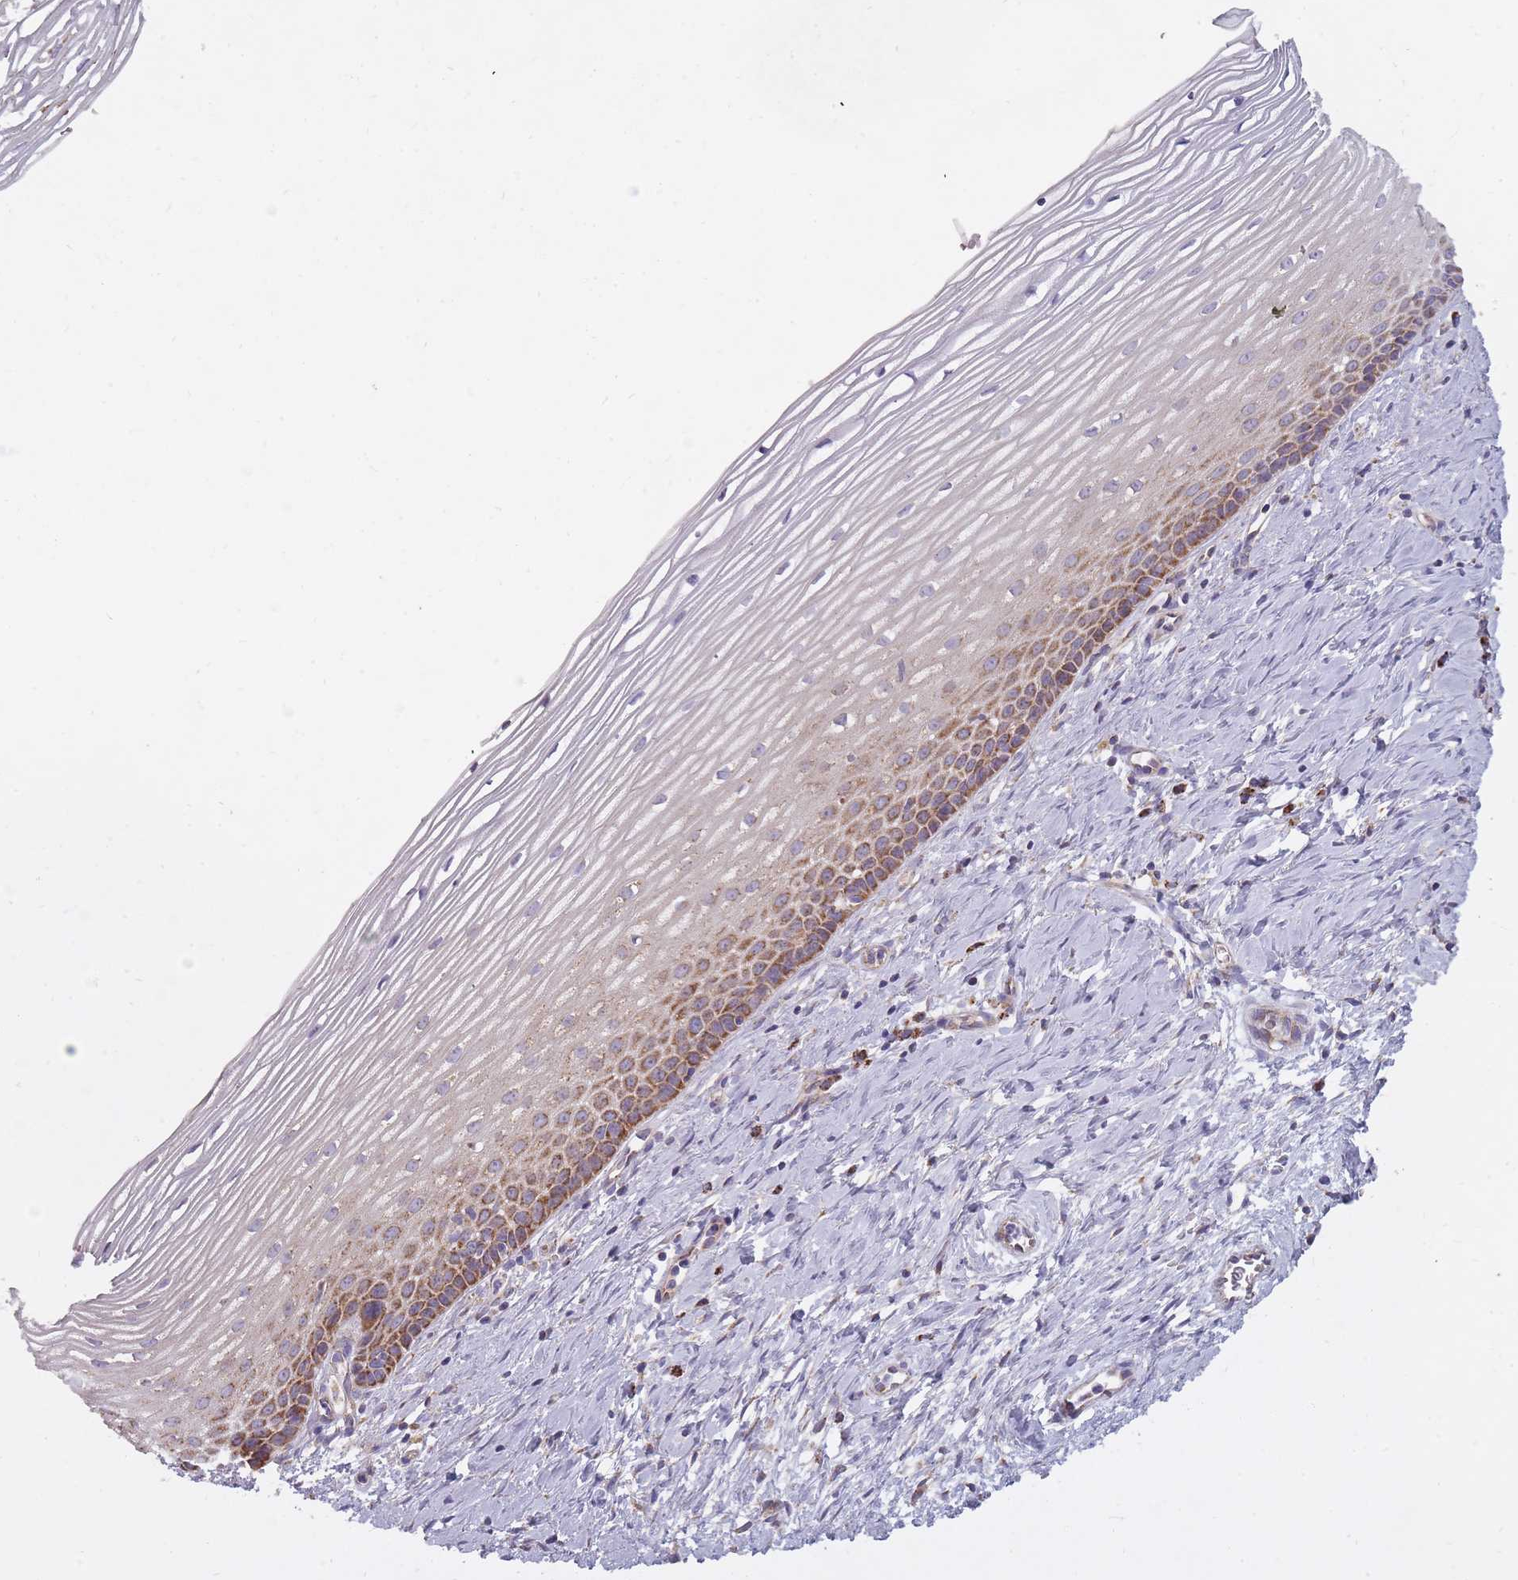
{"staining": {"intensity": "strong", "quantity": ">75%", "location": "cytoplasmic/membranous"}, "tissue": "cervix", "cell_type": "Glandular cells", "image_type": "normal", "snomed": [{"axis": "morphology", "description": "Normal tissue, NOS"}, {"axis": "topography", "description": "Cervix"}], "caption": "Protein analysis of normal cervix exhibits strong cytoplasmic/membranous expression in approximately >75% of glandular cells.", "gene": "ALKBH4", "patient": {"sex": "female", "age": 47}}